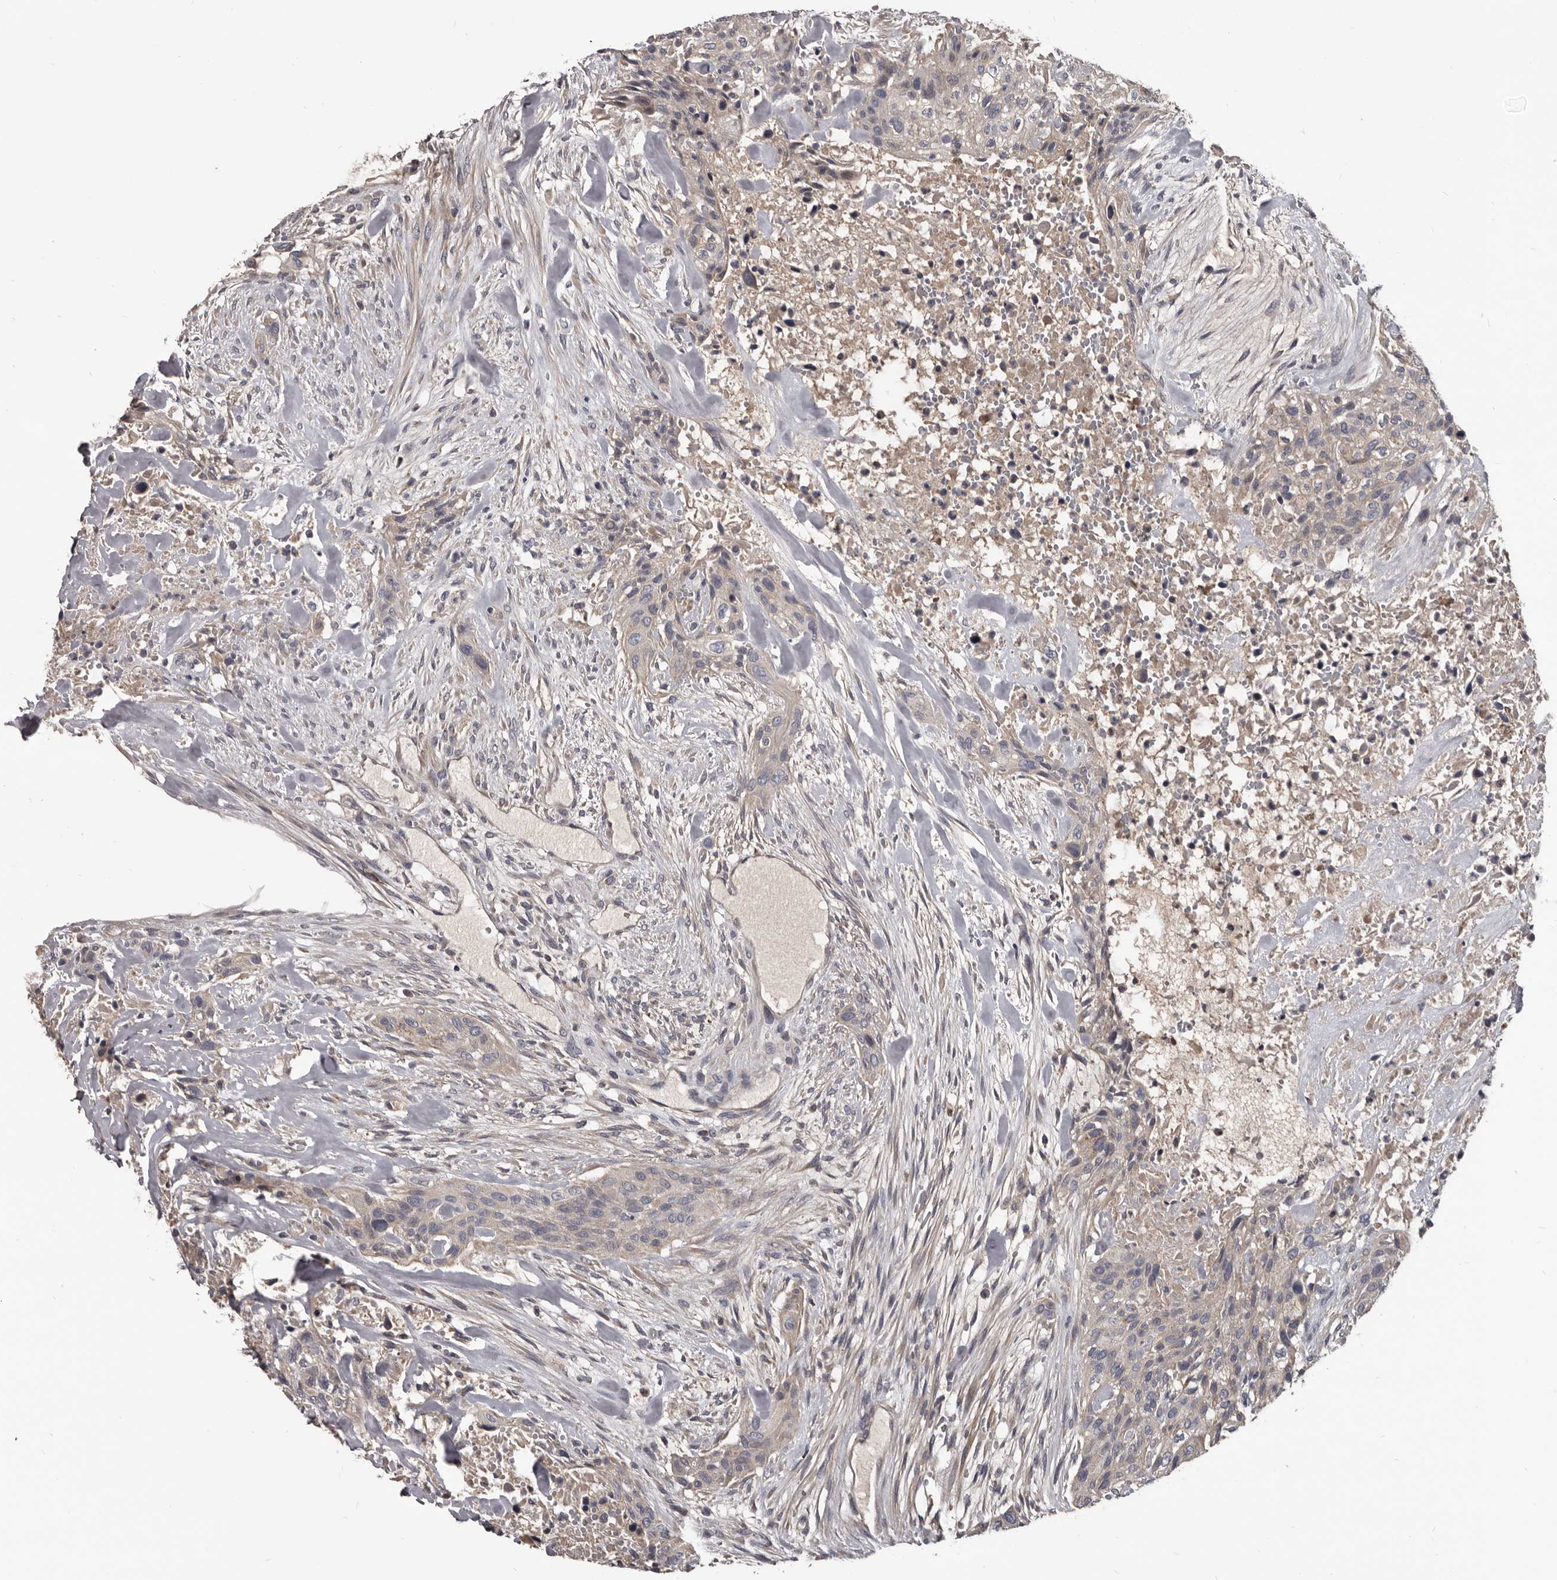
{"staining": {"intensity": "negative", "quantity": "none", "location": "none"}, "tissue": "urothelial cancer", "cell_type": "Tumor cells", "image_type": "cancer", "snomed": [{"axis": "morphology", "description": "Urothelial carcinoma, High grade"}, {"axis": "topography", "description": "Urinary bladder"}], "caption": "Histopathology image shows no protein positivity in tumor cells of high-grade urothelial carcinoma tissue.", "gene": "ALDH5A1", "patient": {"sex": "male", "age": 35}}